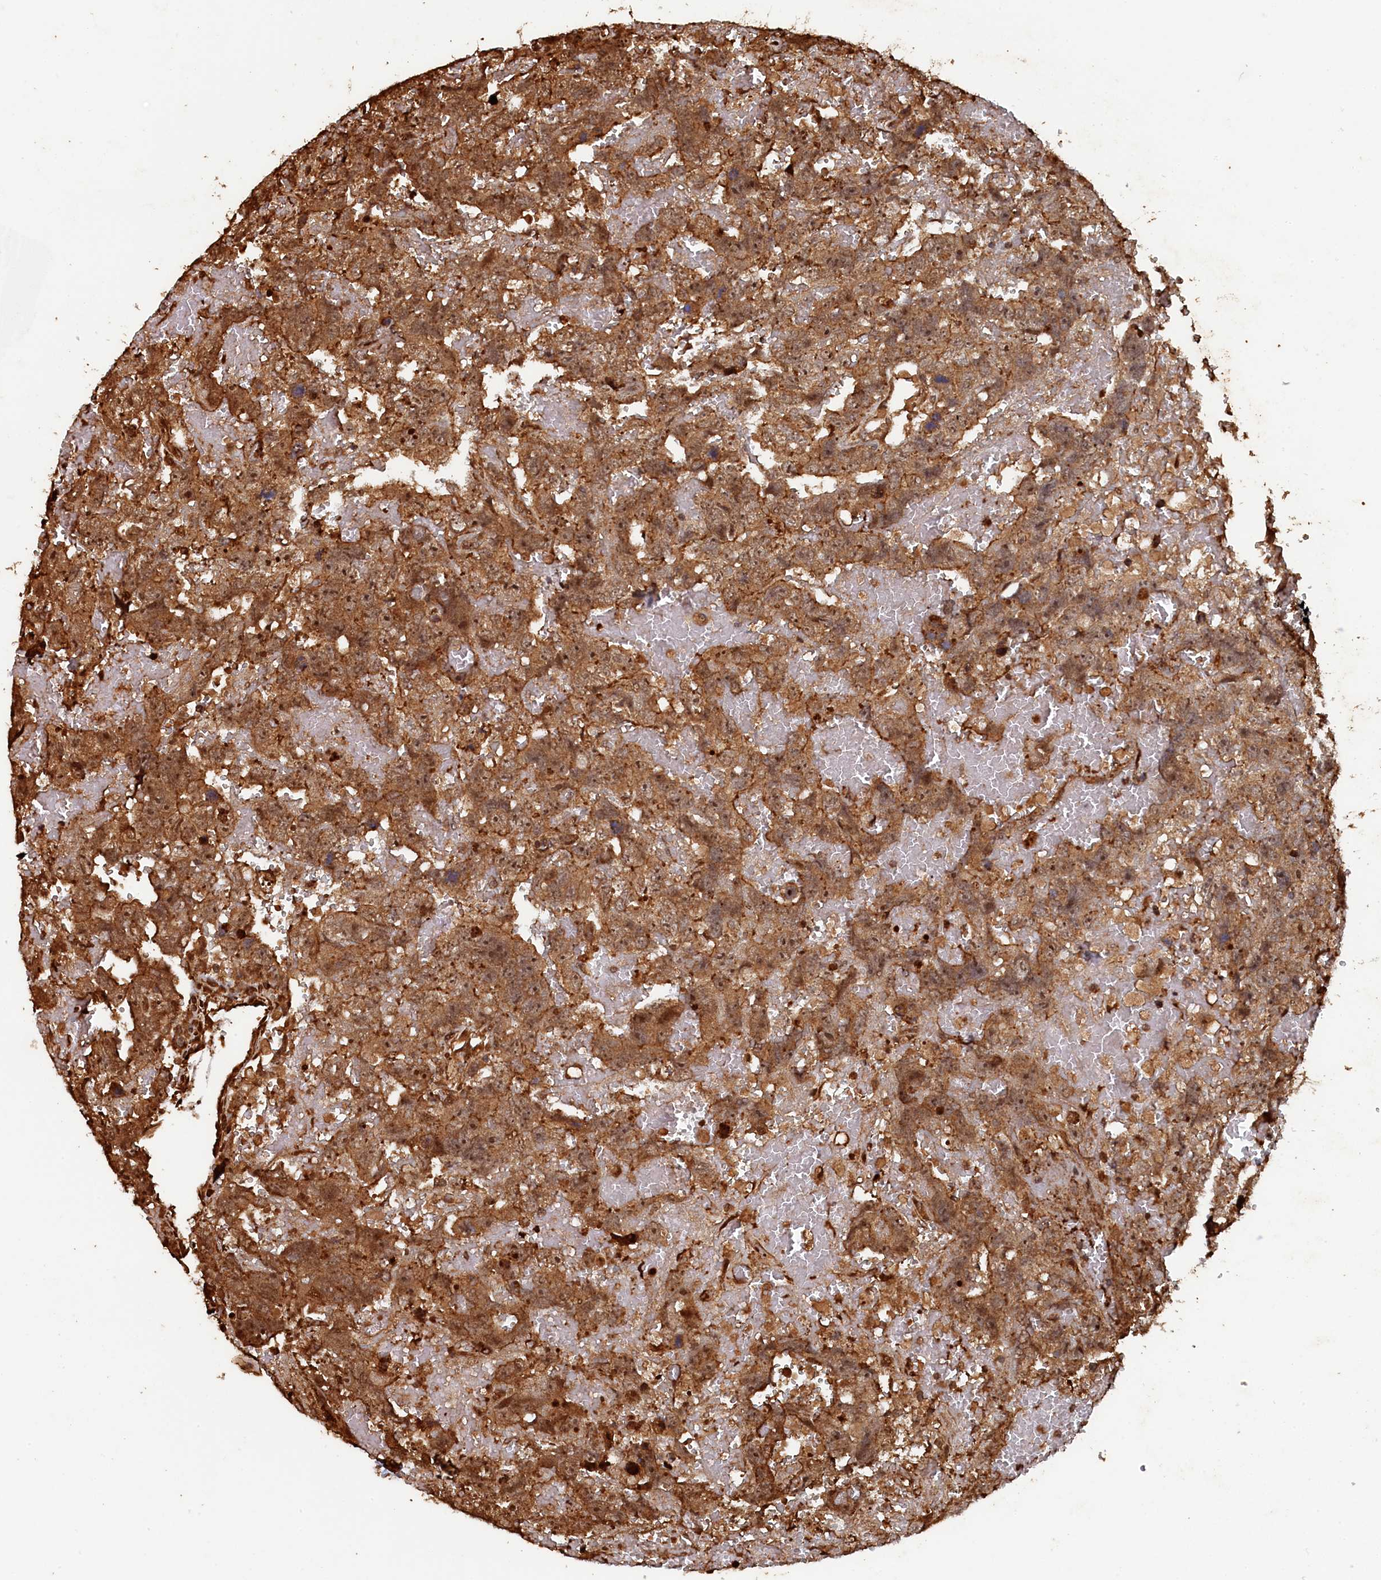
{"staining": {"intensity": "moderate", "quantity": ">75%", "location": "cytoplasmic/membranous"}, "tissue": "testis cancer", "cell_type": "Tumor cells", "image_type": "cancer", "snomed": [{"axis": "morphology", "description": "Carcinoma, Embryonal, NOS"}, {"axis": "topography", "description": "Testis"}], "caption": "High-power microscopy captured an immunohistochemistry micrograph of testis cancer, revealing moderate cytoplasmic/membranous staining in about >75% of tumor cells. Nuclei are stained in blue.", "gene": "PIGN", "patient": {"sex": "male", "age": 45}}